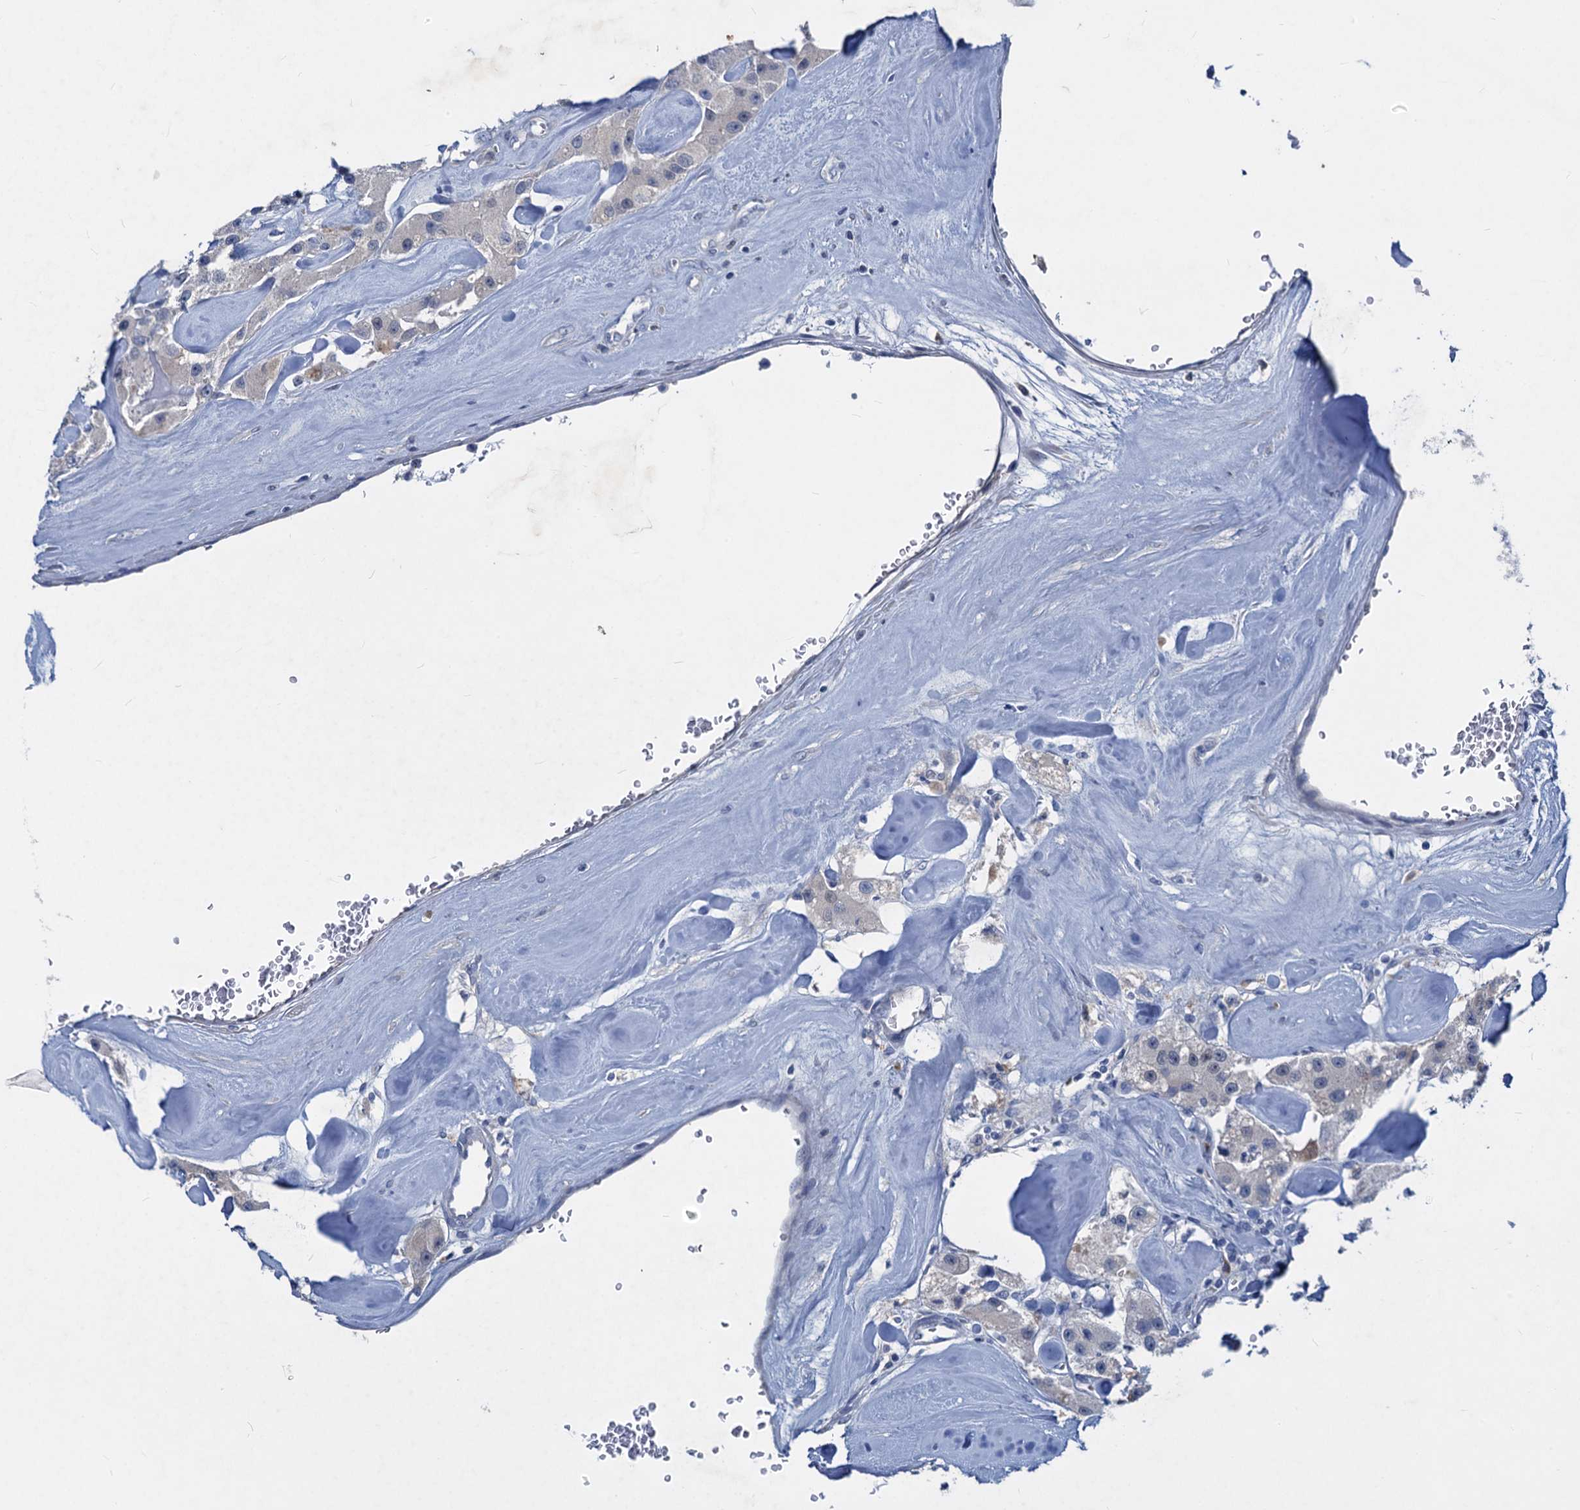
{"staining": {"intensity": "negative", "quantity": "none", "location": "none"}, "tissue": "carcinoid", "cell_type": "Tumor cells", "image_type": "cancer", "snomed": [{"axis": "morphology", "description": "Carcinoid, malignant, NOS"}, {"axis": "topography", "description": "Pancreas"}], "caption": "The immunohistochemistry (IHC) photomicrograph has no significant positivity in tumor cells of carcinoid (malignant) tissue.", "gene": "RTKN2", "patient": {"sex": "male", "age": 41}}